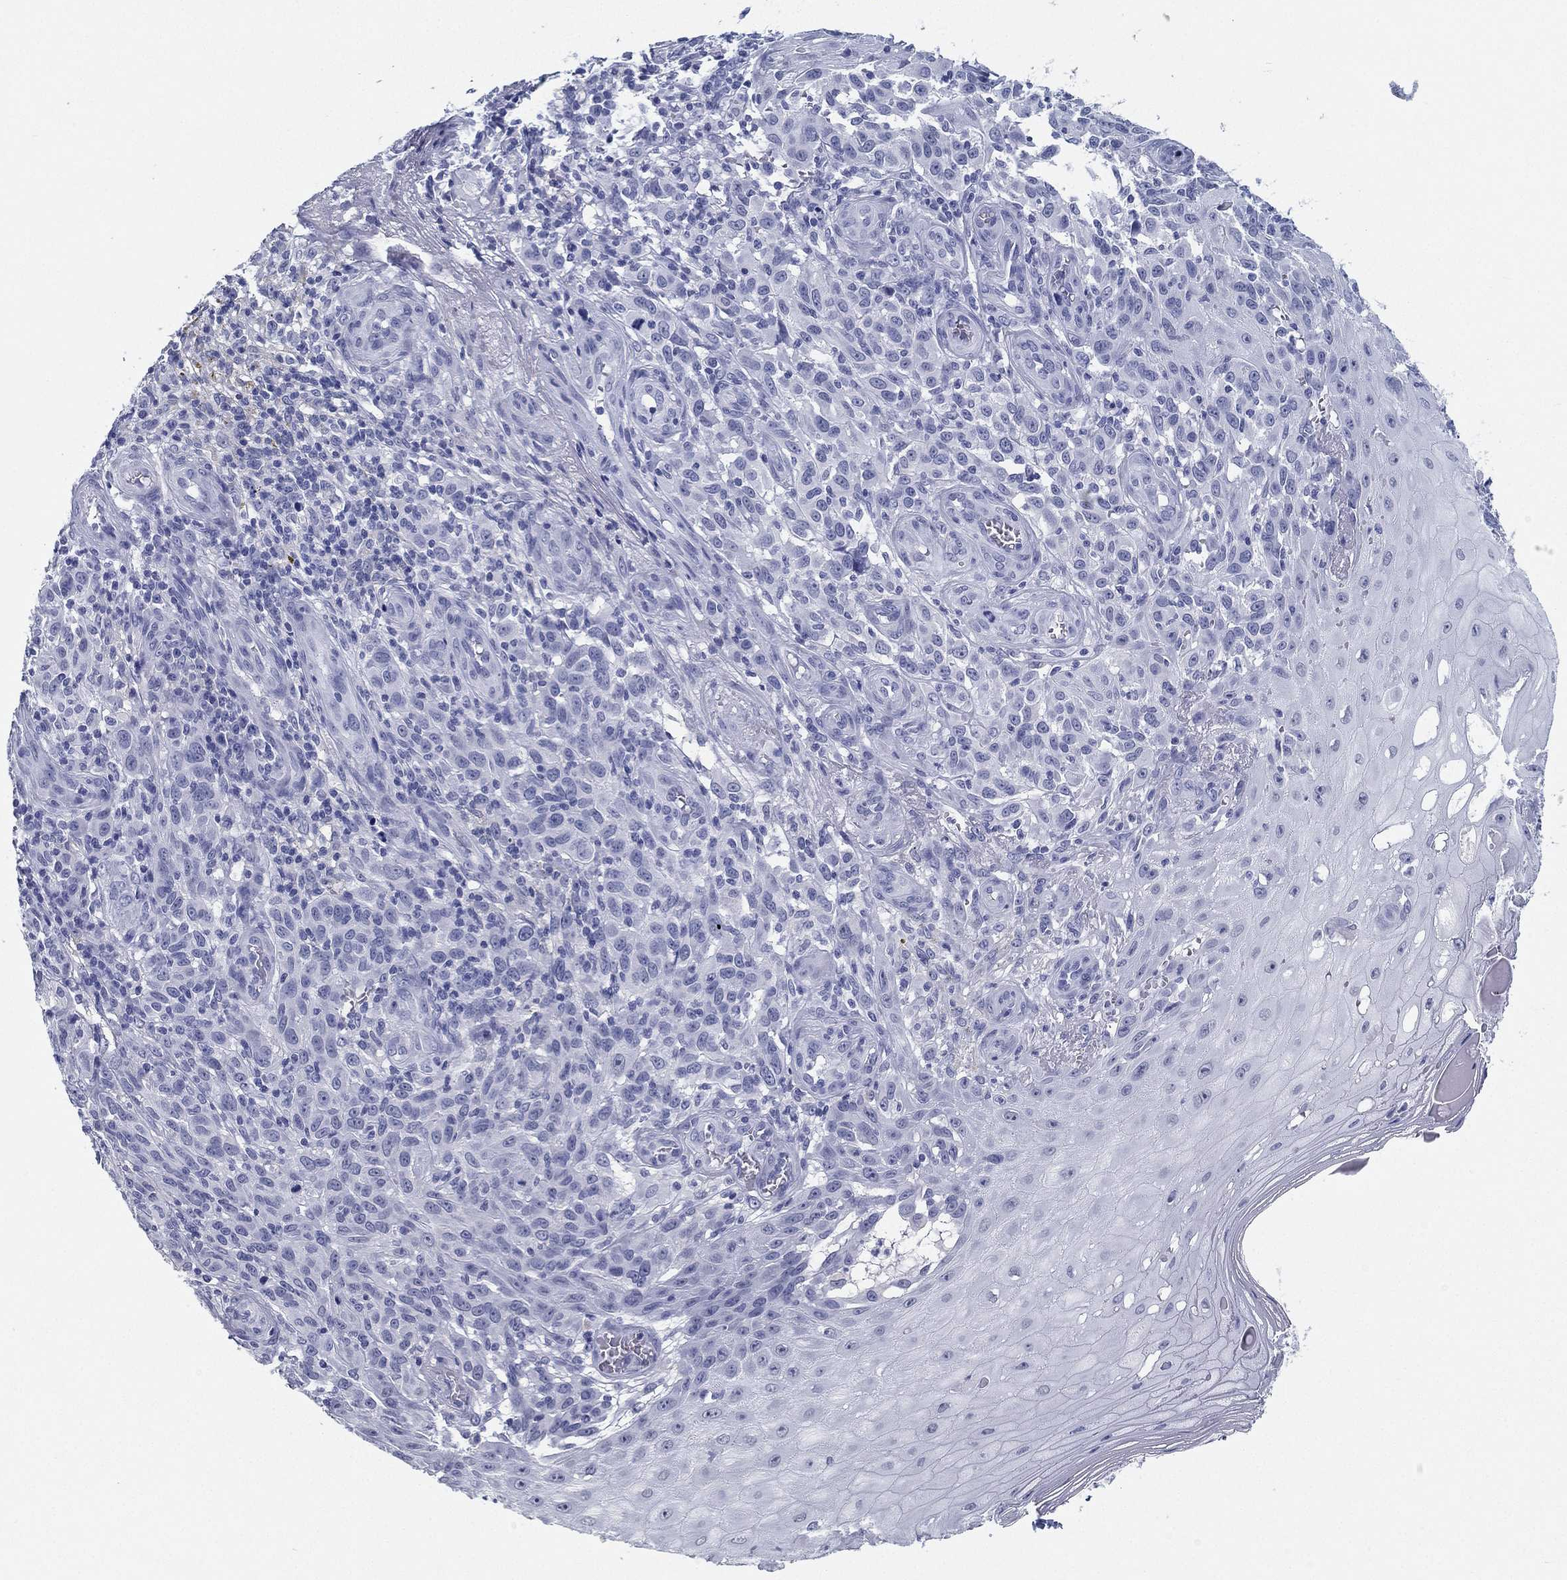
{"staining": {"intensity": "negative", "quantity": "none", "location": "none"}, "tissue": "melanoma", "cell_type": "Tumor cells", "image_type": "cancer", "snomed": [{"axis": "morphology", "description": "Malignant melanoma, NOS"}, {"axis": "topography", "description": "Skin"}], "caption": "Tumor cells show no significant protein positivity in malignant melanoma.", "gene": "ATP1B2", "patient": {"sex": "female", "age": 53}}